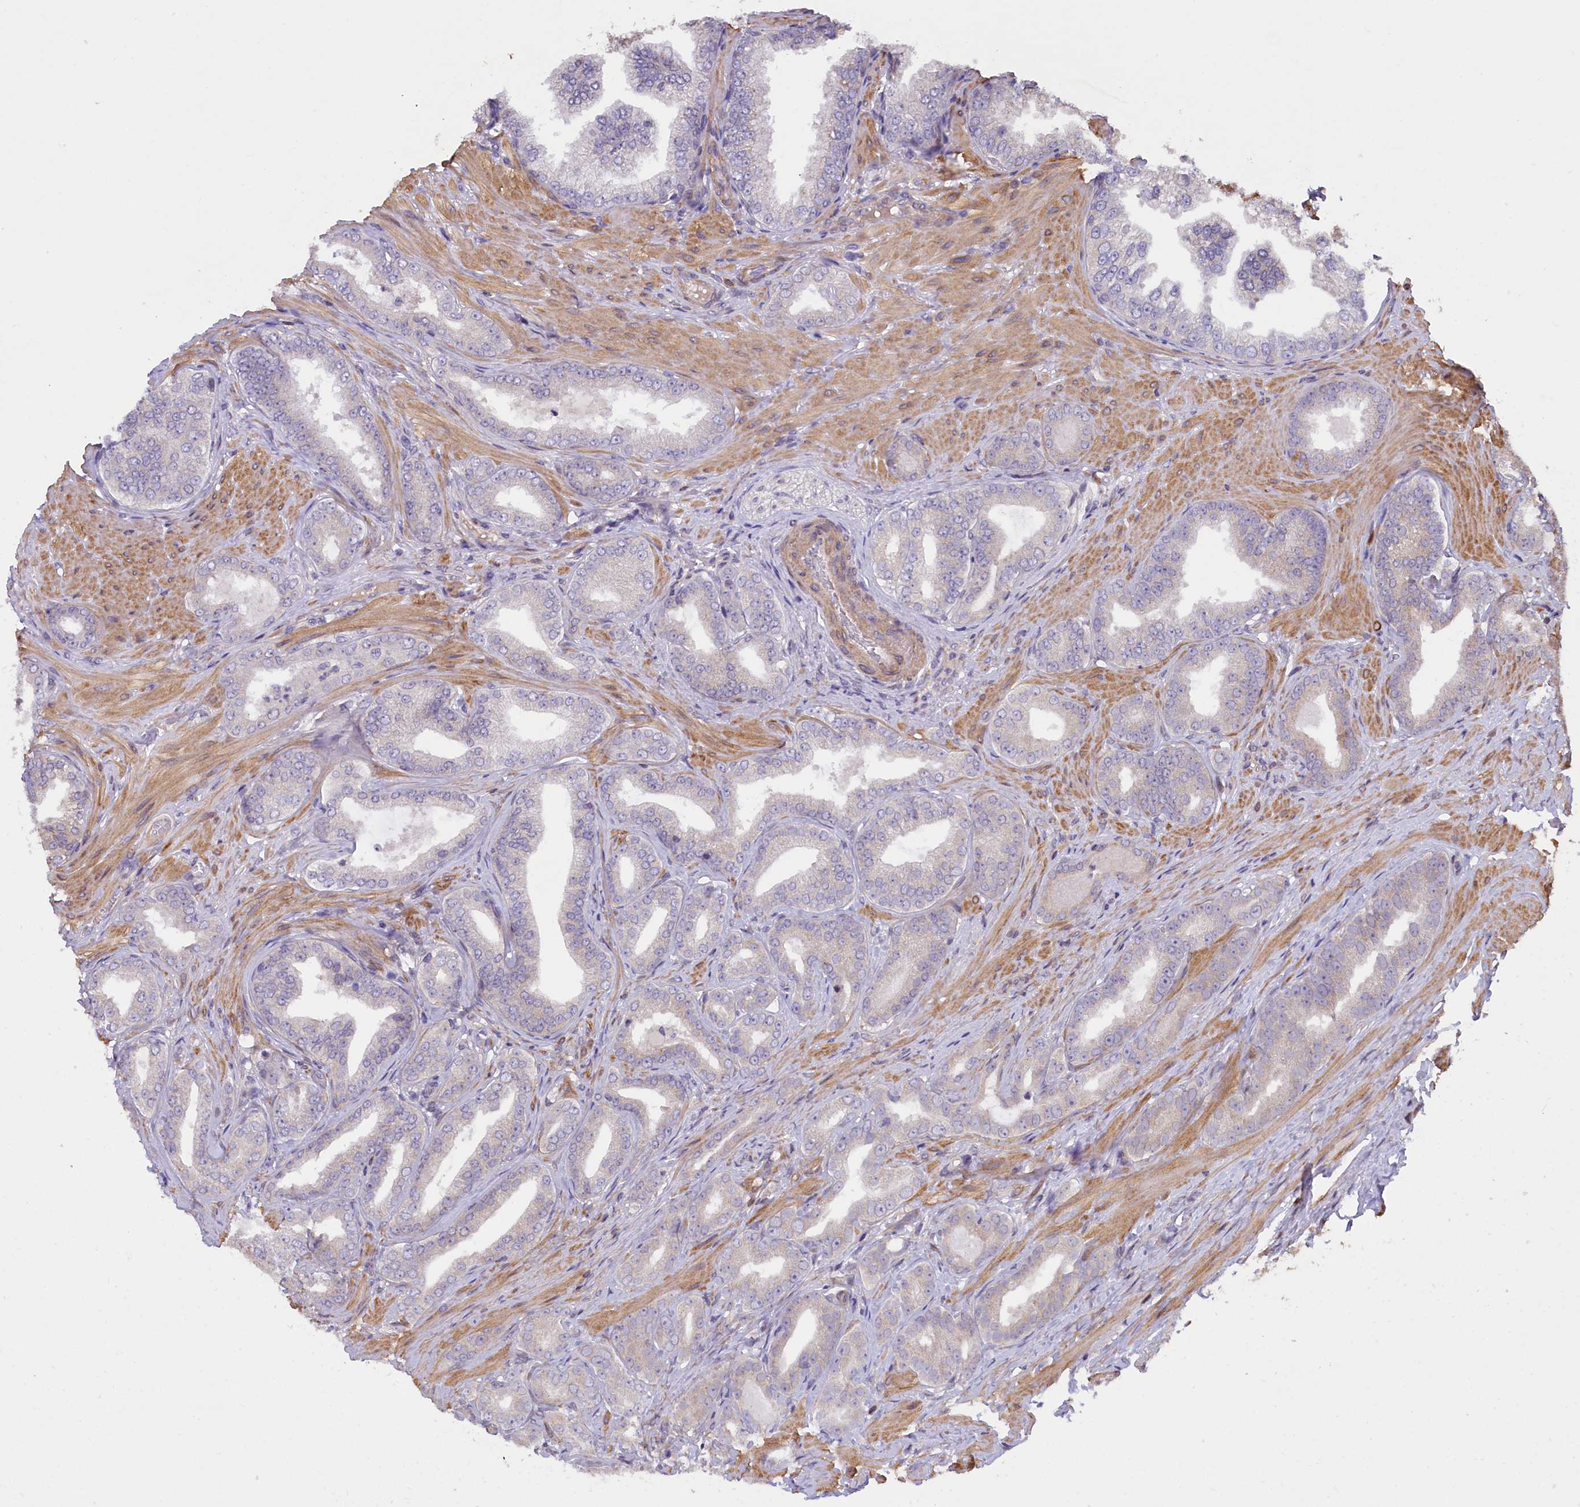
{"staining": {"intensity": "negative", "quantity": "none", "location": "none"}, "tissue": "prostate cancer", "cell_type": "Tumor cells", "image_type": "cancer", "snomed": [{"axis": "morphology", "description": "Adenocarcinoma, Low grade"}, {"axis": "topography", "description": "Prostate"}], "caption": "Photomicrograph shows no protein positivity in tumor cells of prostate cancer tissue.", "gene": "MAN2C1", "patient": {"sex": "male", "age": 63}}